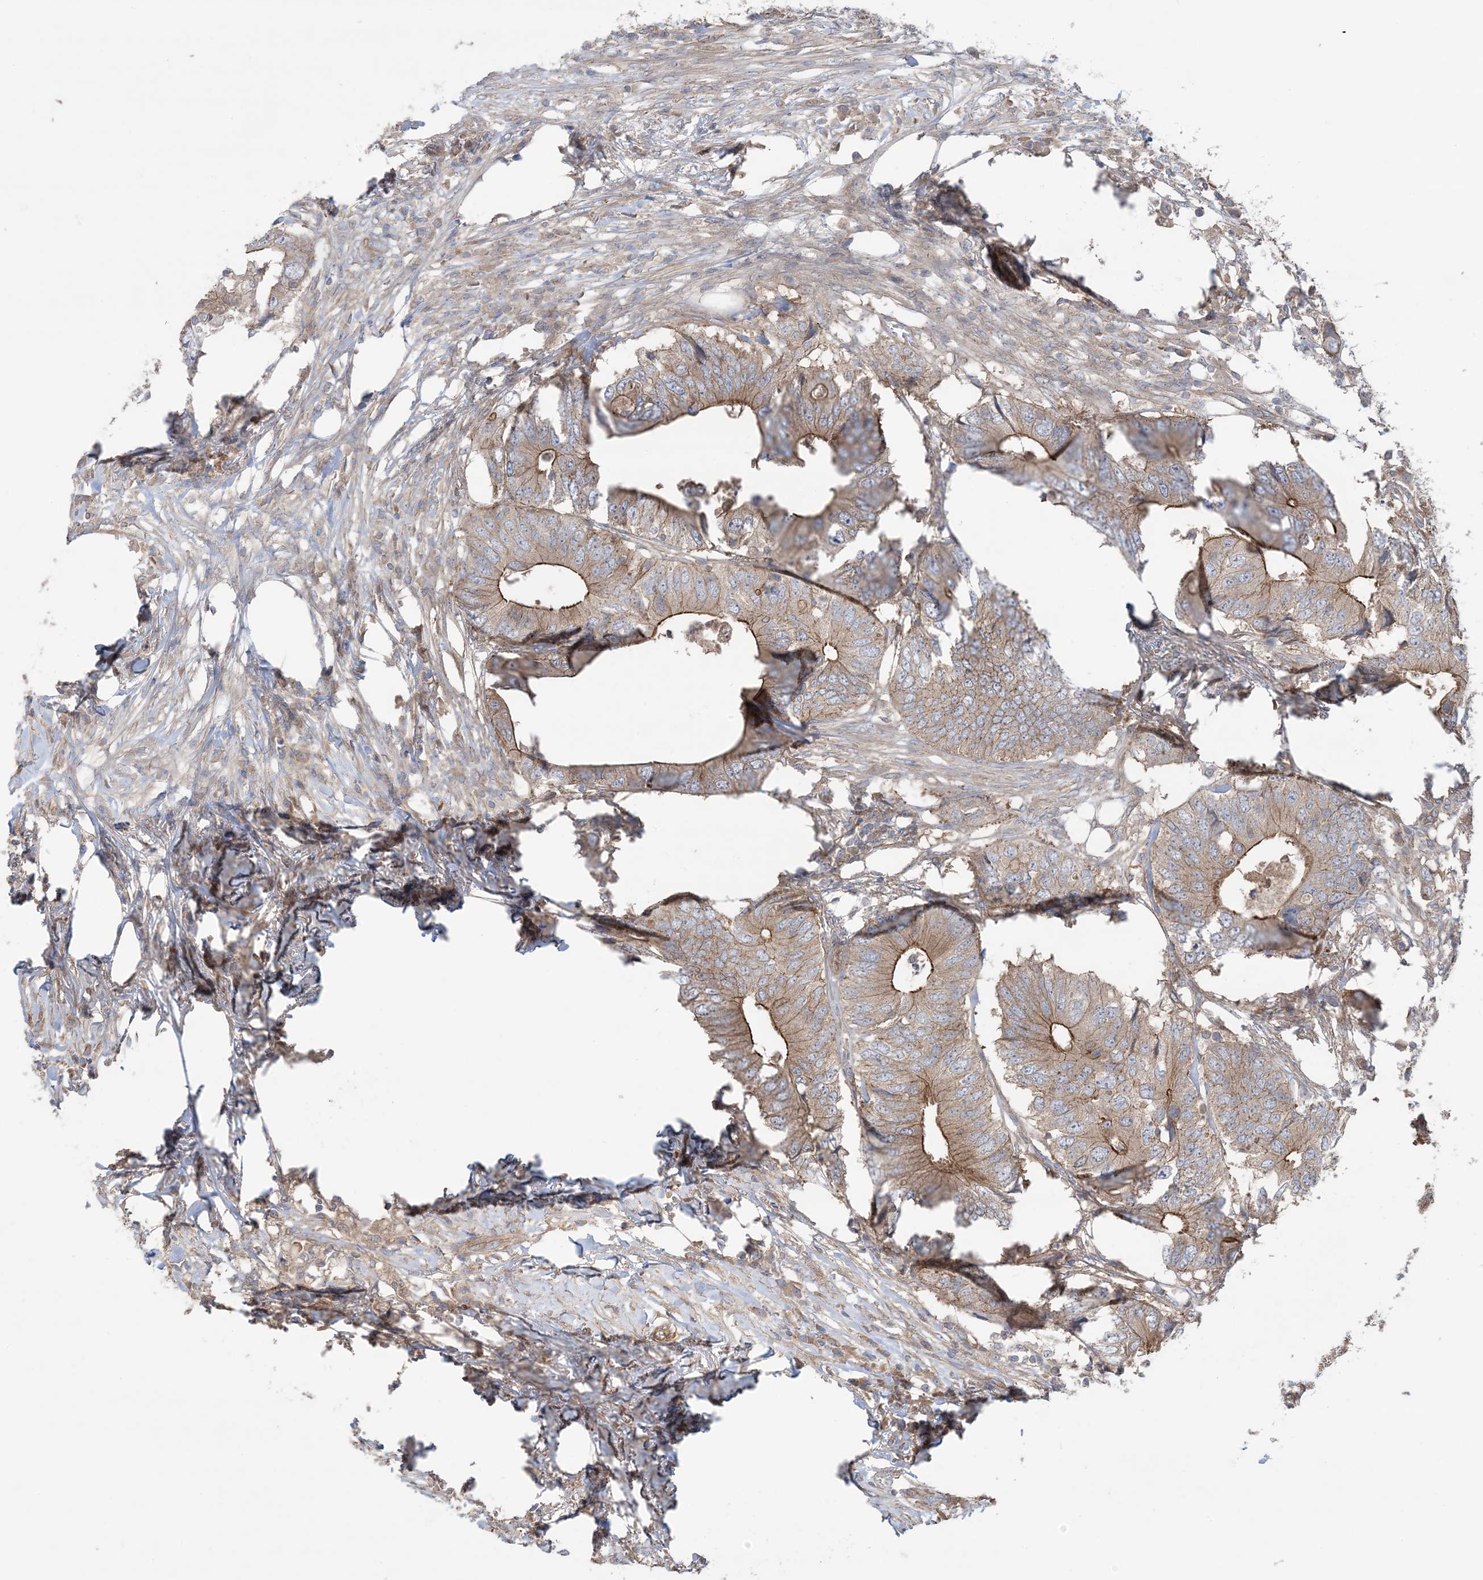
{"staining": {"intensity": "moderate", "quantity": "25%-75%", "location": "cytoplasmic/membranous"}, "tissue": "colorectal cancer", "cell_type": "Tumor cells", "image_type": "cancer", "snomed": [{"axis": "morphology", "description": "Adenocarcinoma, NOS"}, {"axis": "topography", "description": "Colon"}], "caption": "Protein positivity by immunohistochemistry exhibits moderate cytoplasmic/membranous expression in approximately 25%-75% of tumor cells in colorectal cancer.", "gene": "CCNY", "patient": {"sex": "male", "age": 71}}